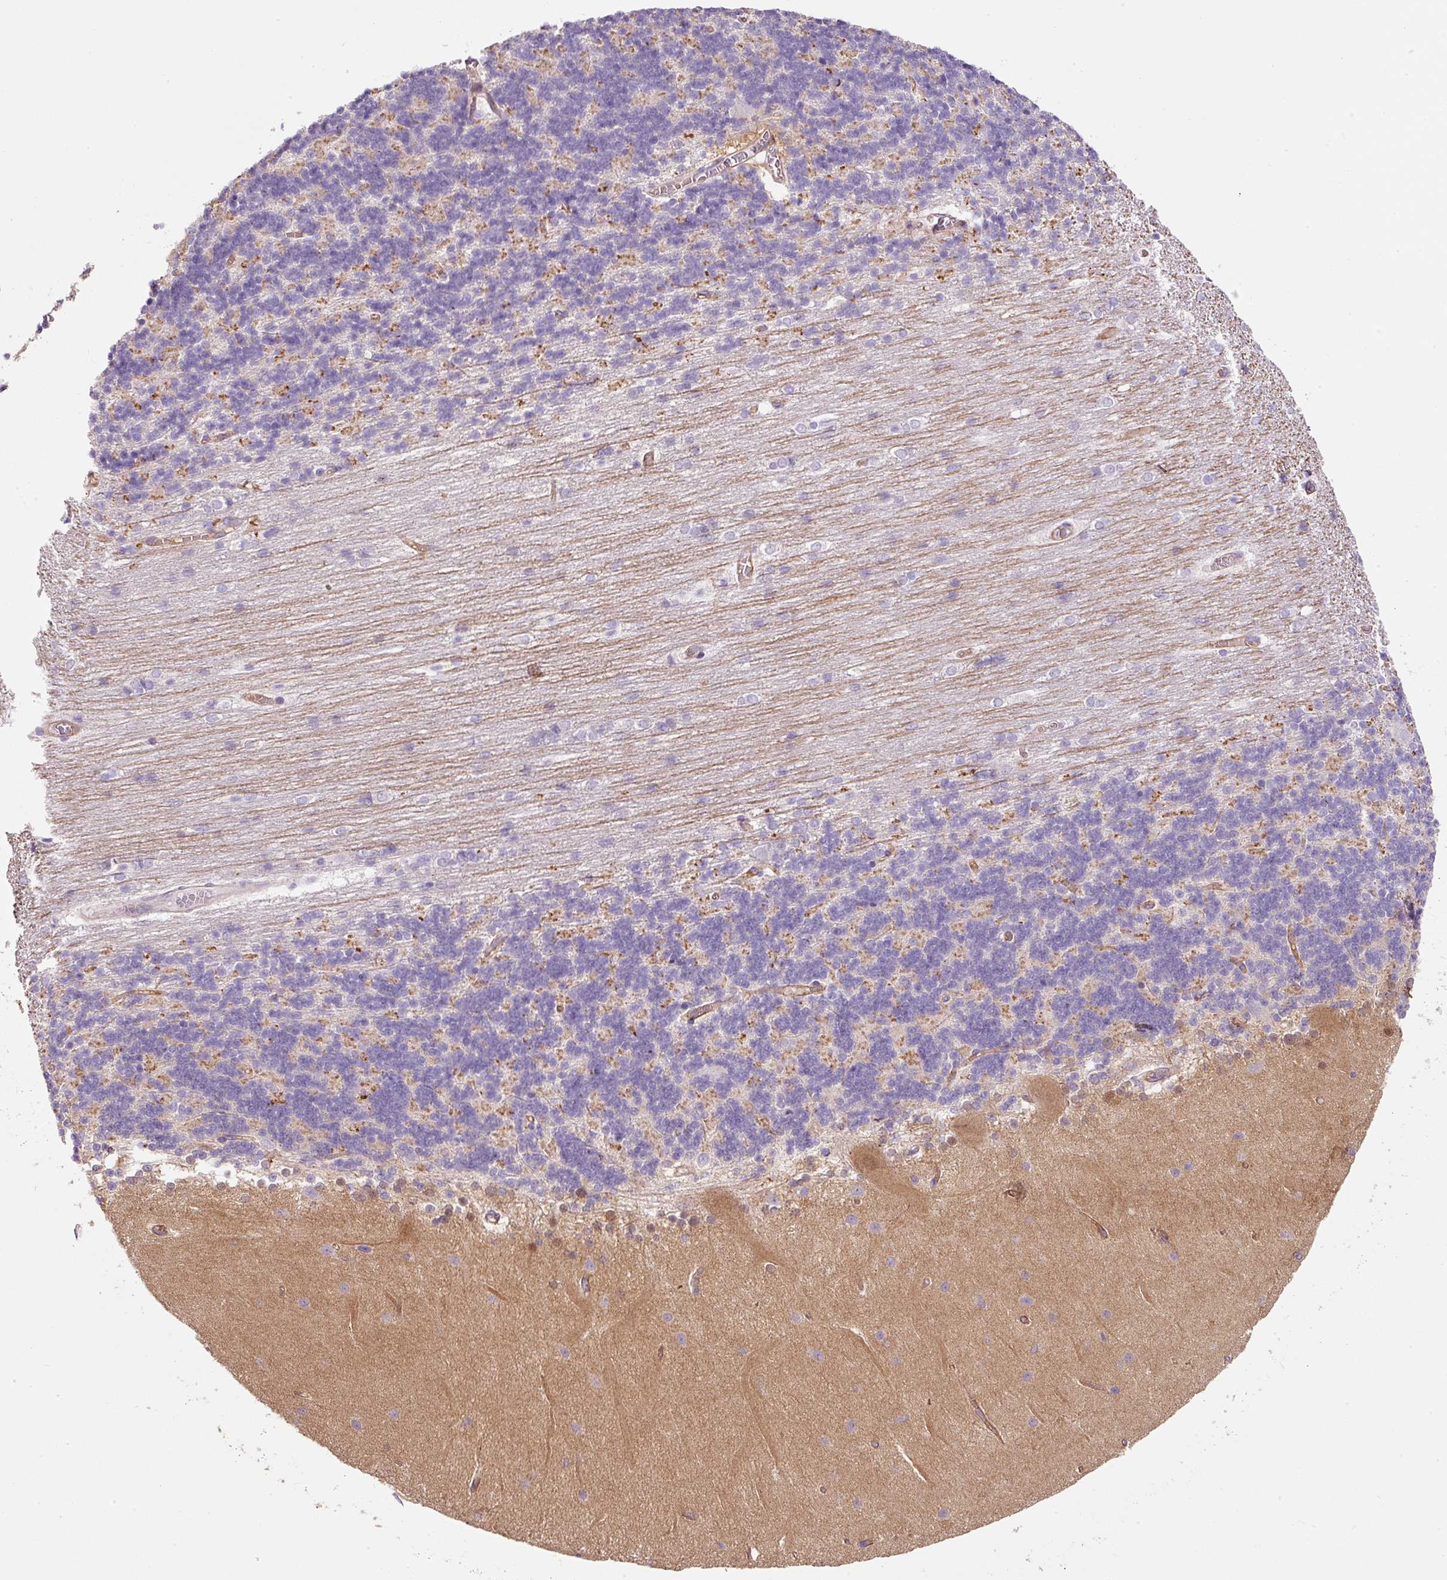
{"staining": {"intensity": "moderate", "quantity": "<25%", "location": "cytoplasmic/membranous"}, "tissue": "cerebellum", "cell_type": "Cells in granular layer", "image_type": "normal", "snomed": [{"axis": "morphology", "description": "Normal tissue, NOS"}, {"axis": "topography", "description": "Cerebellum"}], "caption": "Immunohistochemistry of benign cerebellum shows low levels of moderate cytoplasmic/membranous staining in approximately <25% of cells in granular layer.", "gene": "SOS2", "patient": {"sex": "female", "age": 54}}